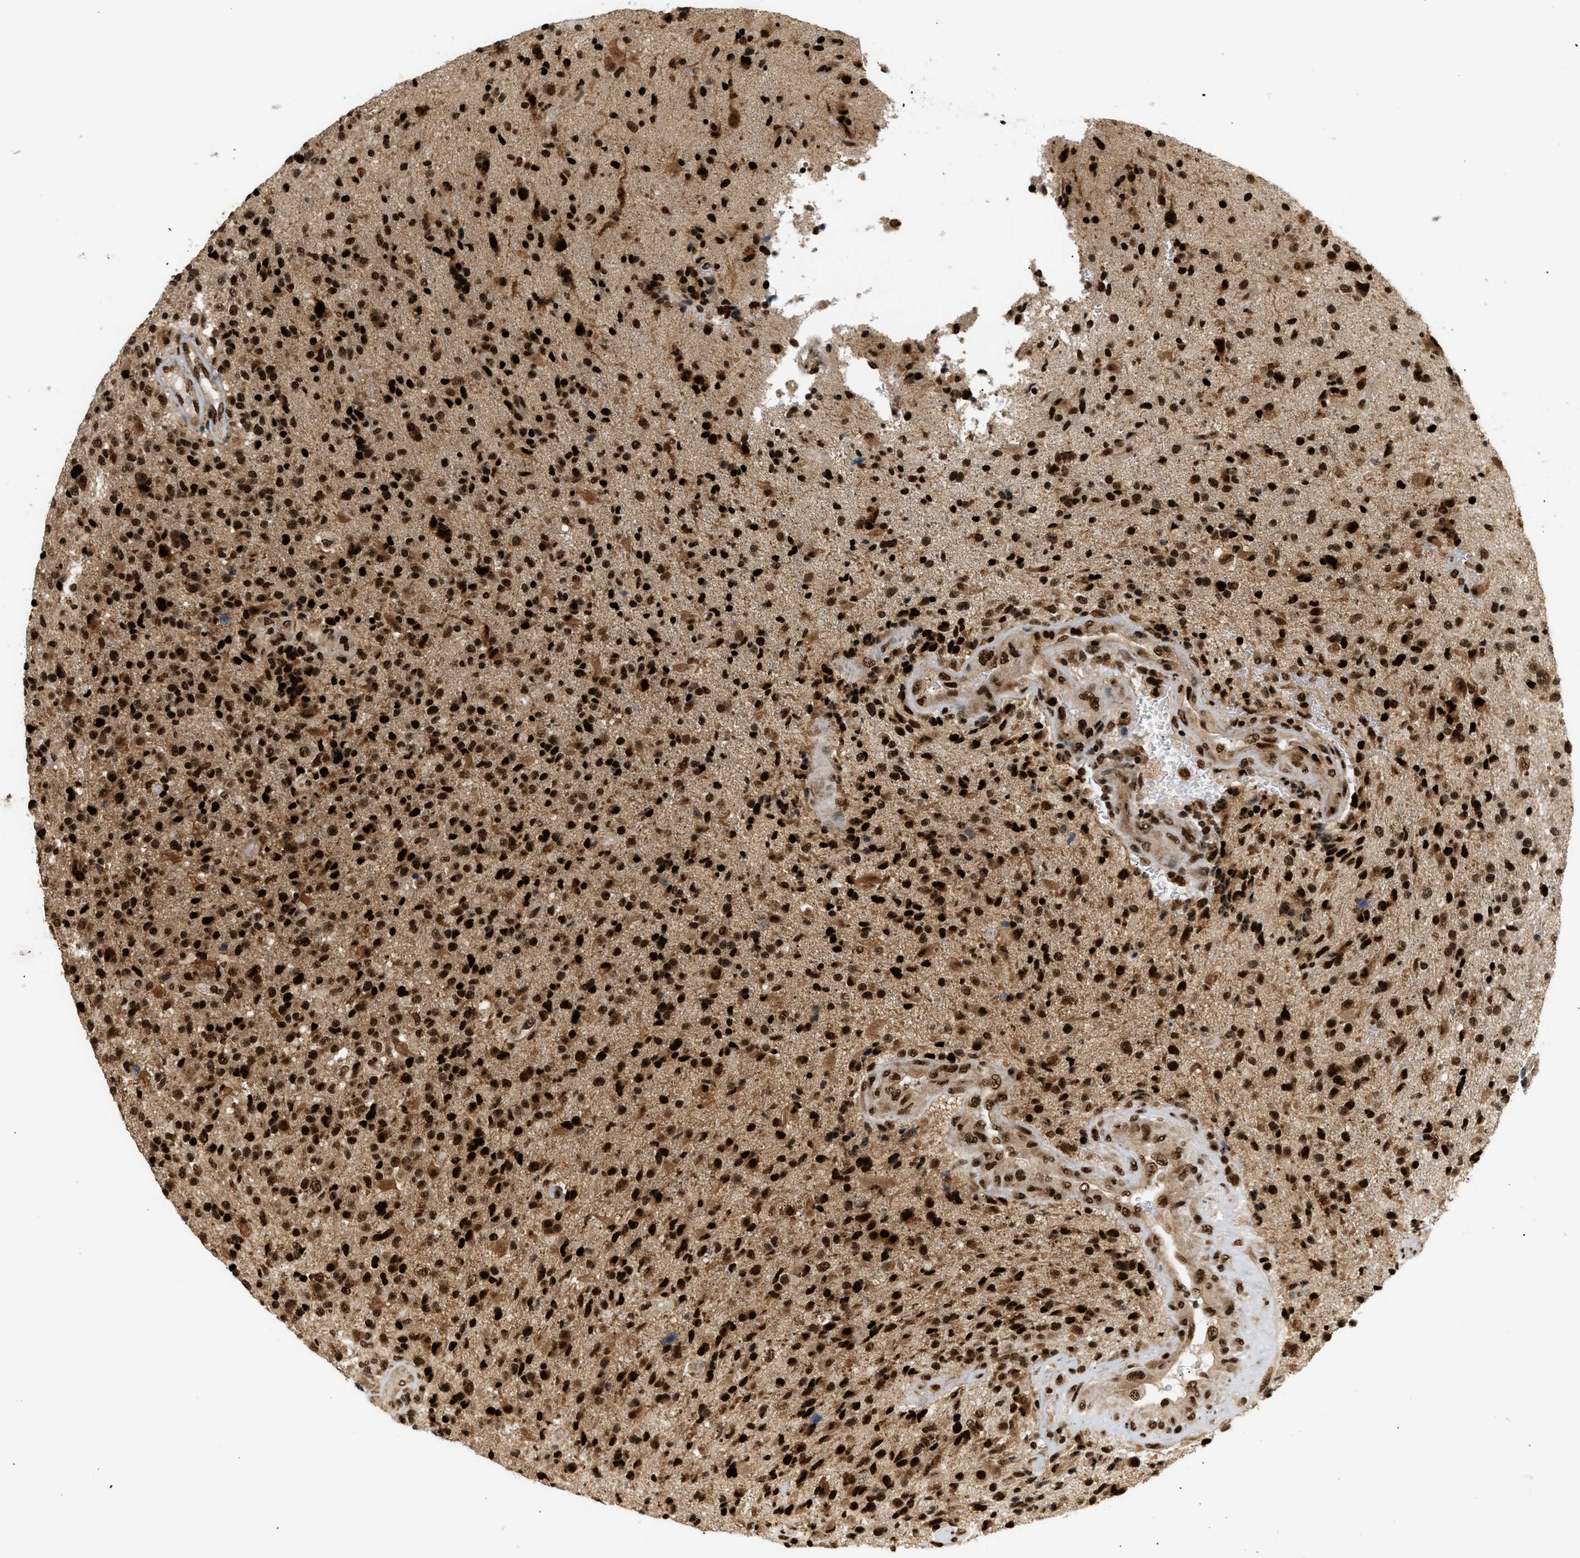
{"staining": {"intensity": "strong", "quantity": ">75%", "location": "cytoplasmic/membranous,nuclear"}, "tissue": "glioma", "cell_type": "Tumor cells", "image_type": "cancer", "snomed": [{"axis": "morphology", "description": "Glioma, malignant, High grade"}, {"axis": "topography", "description": "Brain"}], "caption": "Protein staining of malignant high-grade glioma tissue exhibits strong cytoplasmic/membranous and nuclear expression in approximately >75% of tumor cells. Nuclei are stained in blue.", "gene": "RBM5", "patient": {"sex": "male", "age": 72}}